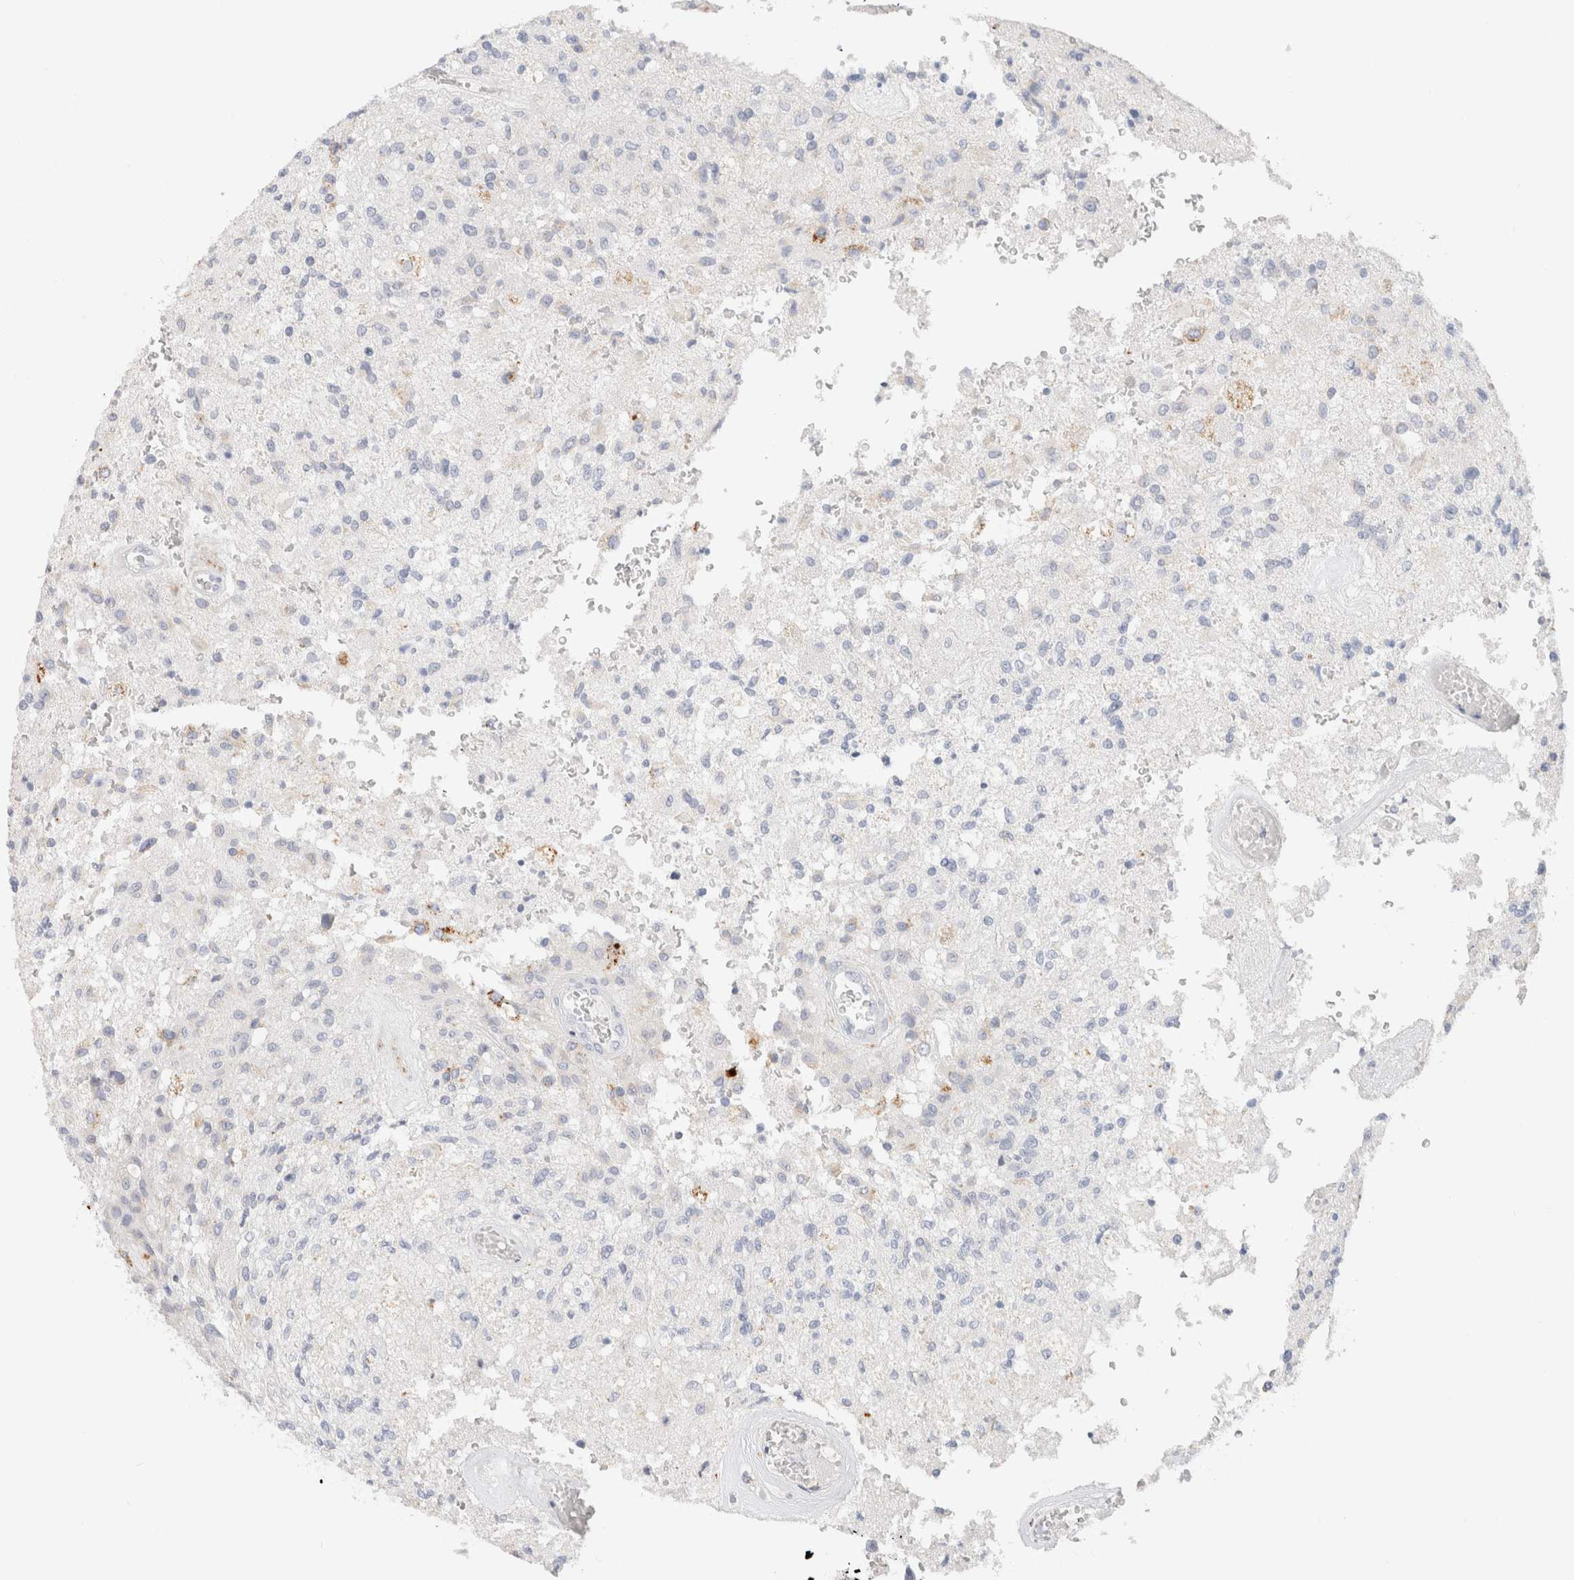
{"staining": {"intensity": "negative", "quantity": "none", "location": "none"}, "tissue": "glioma", "cell_type": "Tumor cells", "image_type": "cancer", "snomed": [{"axis": "morphology", "description": "Normal tissue, NOS"}, {"axis": "morphology", "description": "Glioma, malignant, High grade"}, {"axis": "topography", "description": "Cerebral cortex"}], "caption": "The IHC image has no significant expression in tumor cells of glioma tissue. Nuclei are stained in blue.", "gene": "CPQ", "patient": {"sex": "male", "age": 77}}